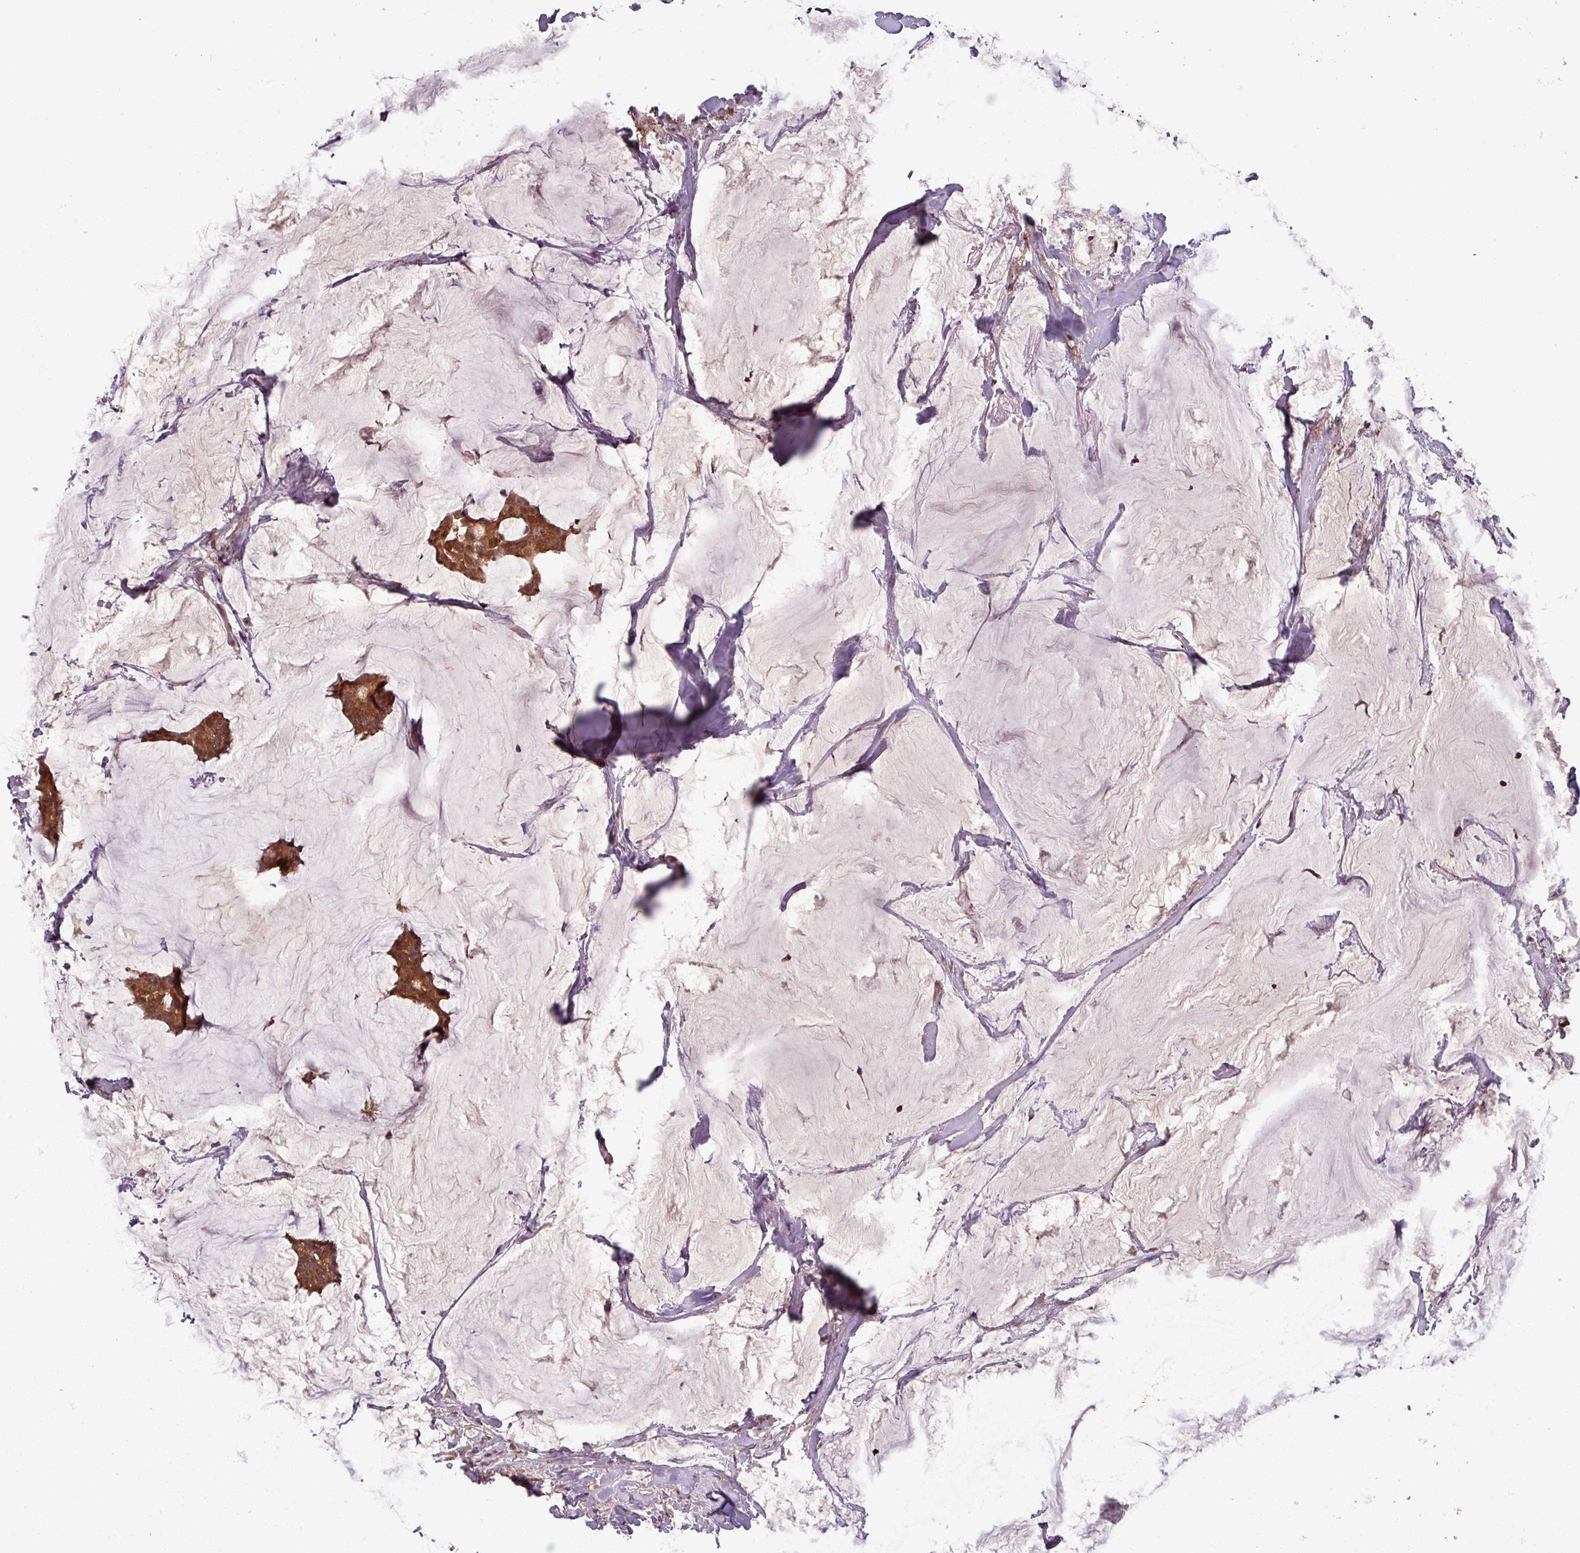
{"staining": {"intensity": "moderate", "quantity": ">75%", "location": "cytoplasmic/membranous,nuclear"}, "tissue": "breast cancer", "cell_type": "Tumor cells", "image_type": "cancer", "snomed": [{"axis": "morphology", "description": "Duct carcinoma"}, {"axis": "topography", "description": "Breast"}], "caption": "Moderate cytoplasmic/membranous and nuclear protein staining is appreciated in approximately >75% of tumor cells in breast intraductal carcinoma.", "gene": "GSKIP", "patient": {"sex": "female", "age": 93}}